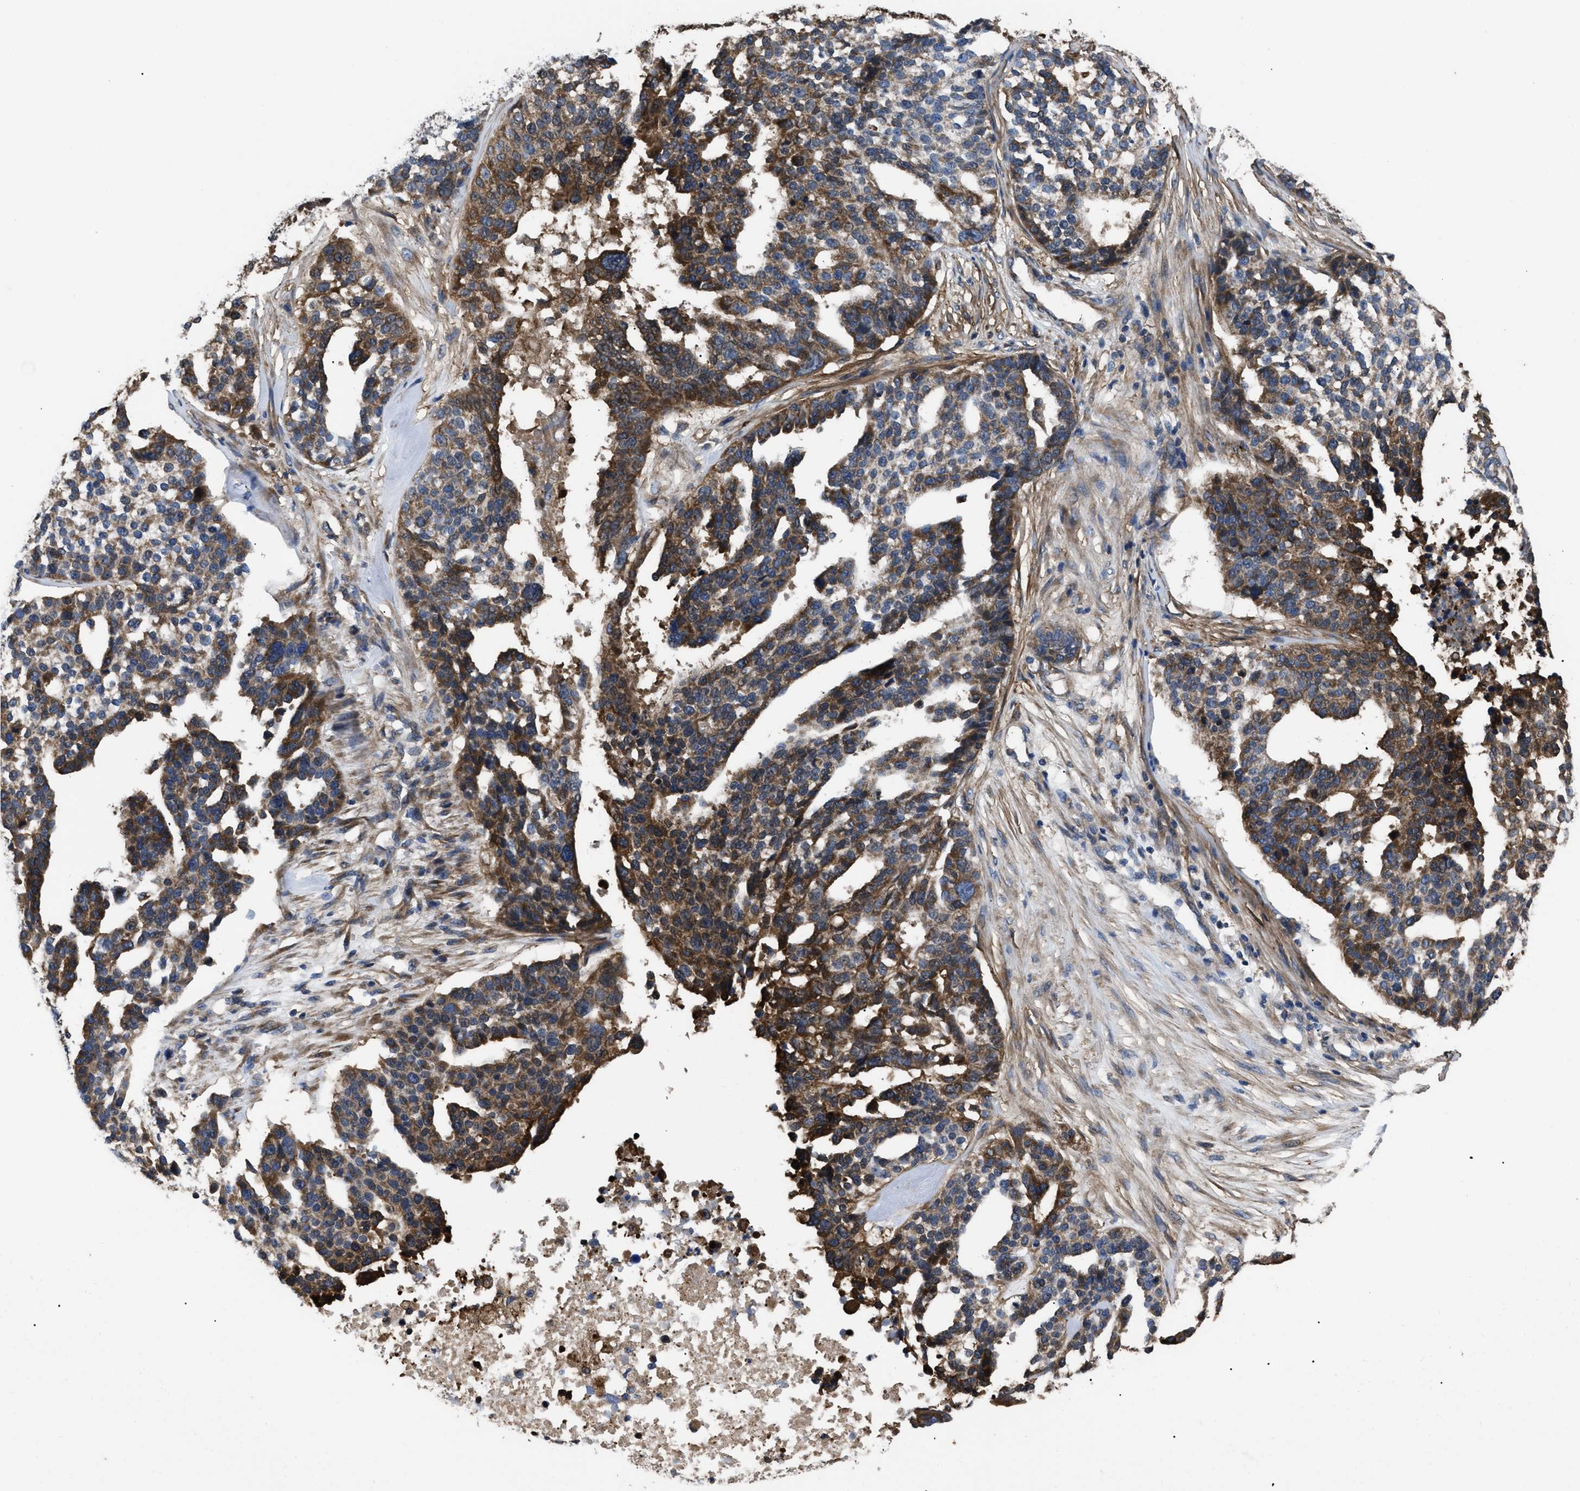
{"staining": {"intensity": "strong", "quantity": "25%-75%", "location": "cytoplasmic/membranous"}, "tissue": "ovarian cancer", "cell_type": "Tumor cells", "image_type": "cancer", "snomed": [{"axis": "morphology", "description": "Cystadenocarcinoma, serous, NOS"}, {"axis": "topography", "description": "Ovary"}], "caption": "The photomicrograph demonstrates immunohistochemical staining of serous cystadenocarcinoma (ovarian). There is strong cytoplasmic/membranous expression is appreciated in about 25%-75% of tumor cells.", "gene": "NT5E", "patient": {"sex": "female", "age": 59}}